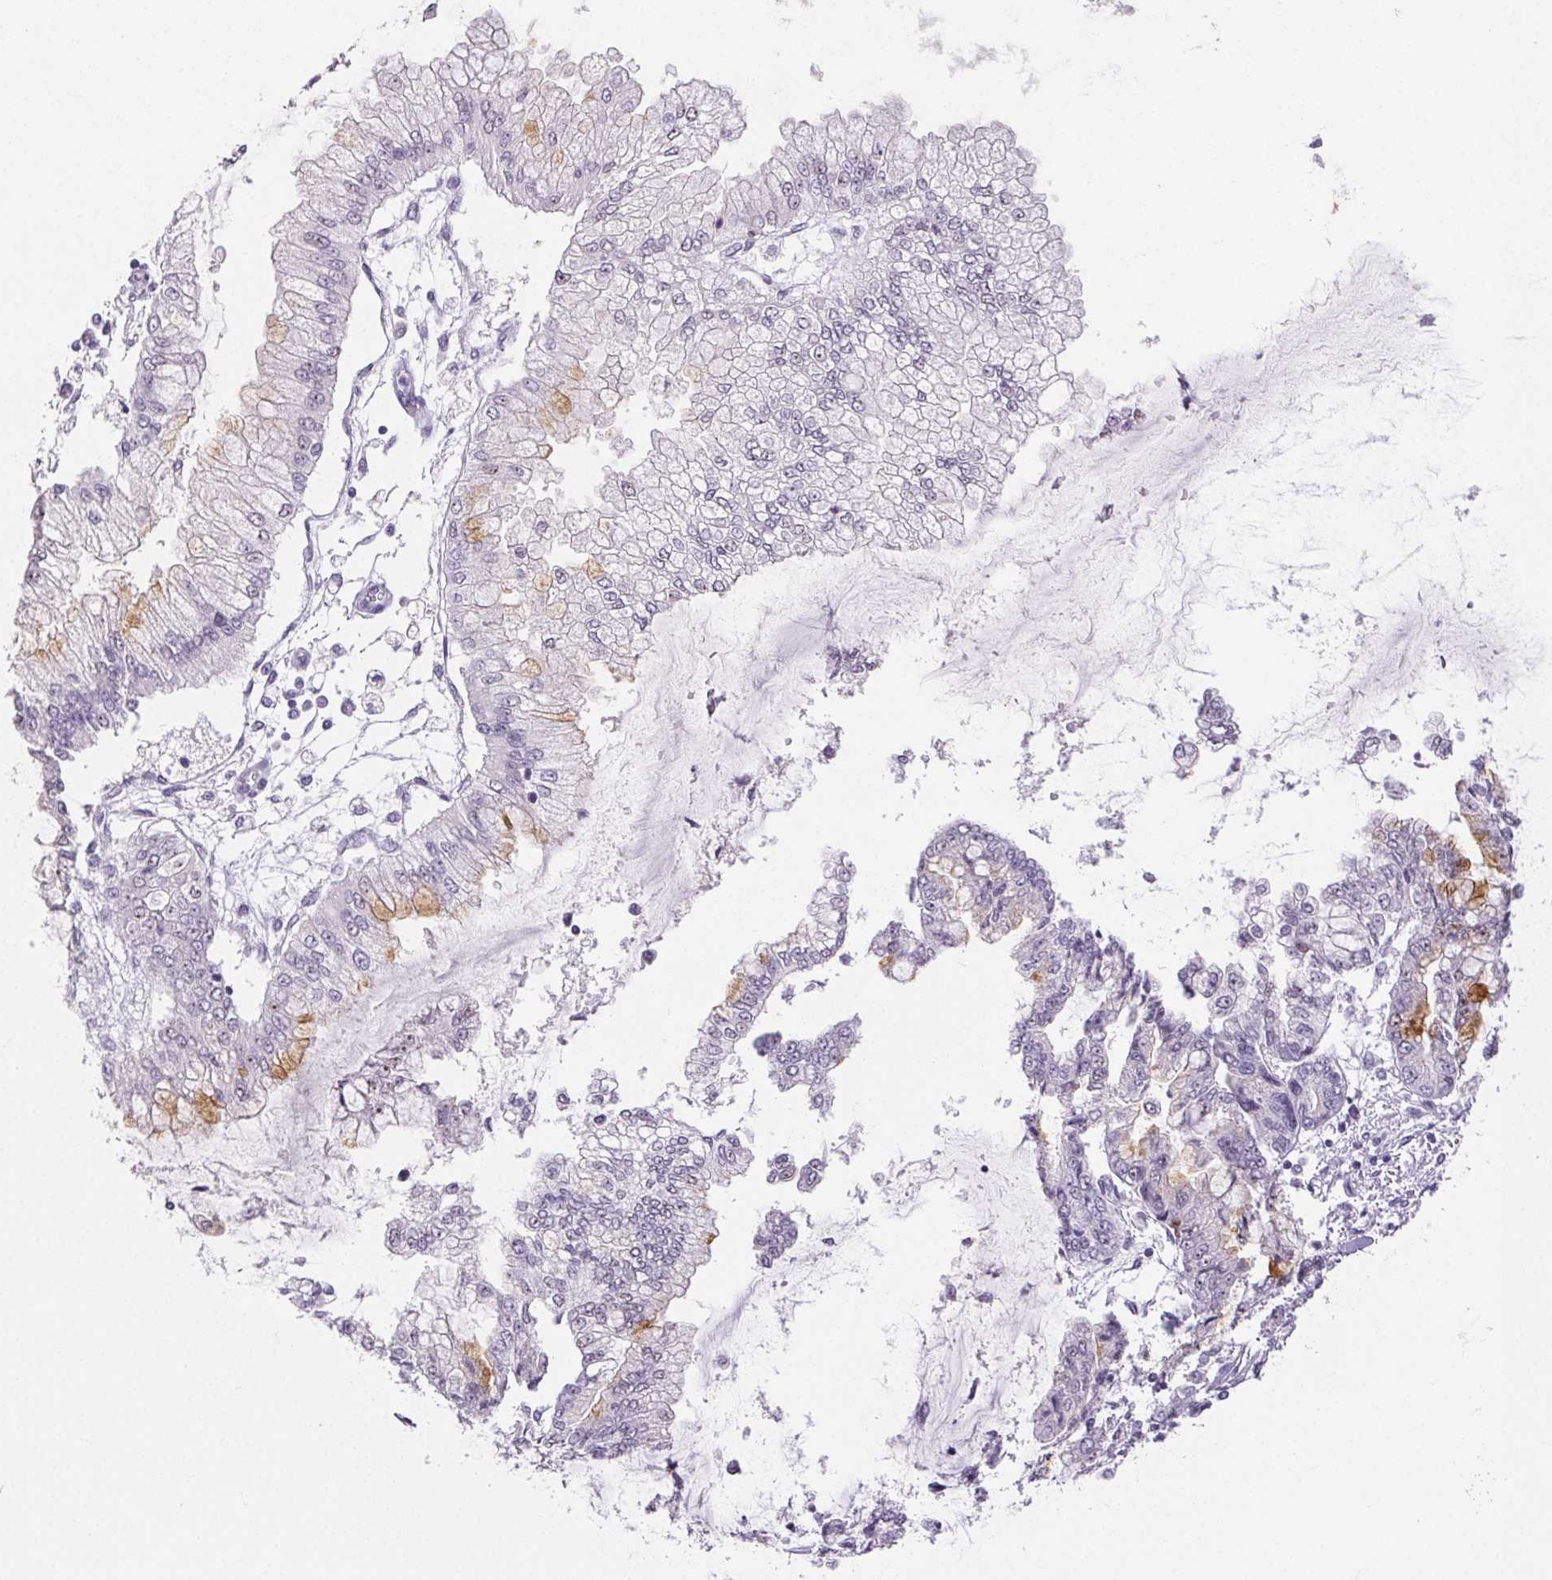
{"staining": {"intensity": "negative", "quantity": "none", "location": "none"}, "tissue": "stomach cancer", "cell_type": "Tumor cells", "image_type": "cancer", "snomed": [{"axis": "morphology", "description": "Adenocarcinoma, NOS"}, {"axis": "topography", "description": "Stomach, upper"}], "caption": "Micrograph shows no significant protein positivity in tumor cells of adenocarcinoma (stomach). Brightfield microscopy of immunohistochemistry stained with DAB (brown) and hematoxylin (blue), captured at high magnification.", "gene": "ST8SIA3", "patient": {"sex": "female", "age": 74}}